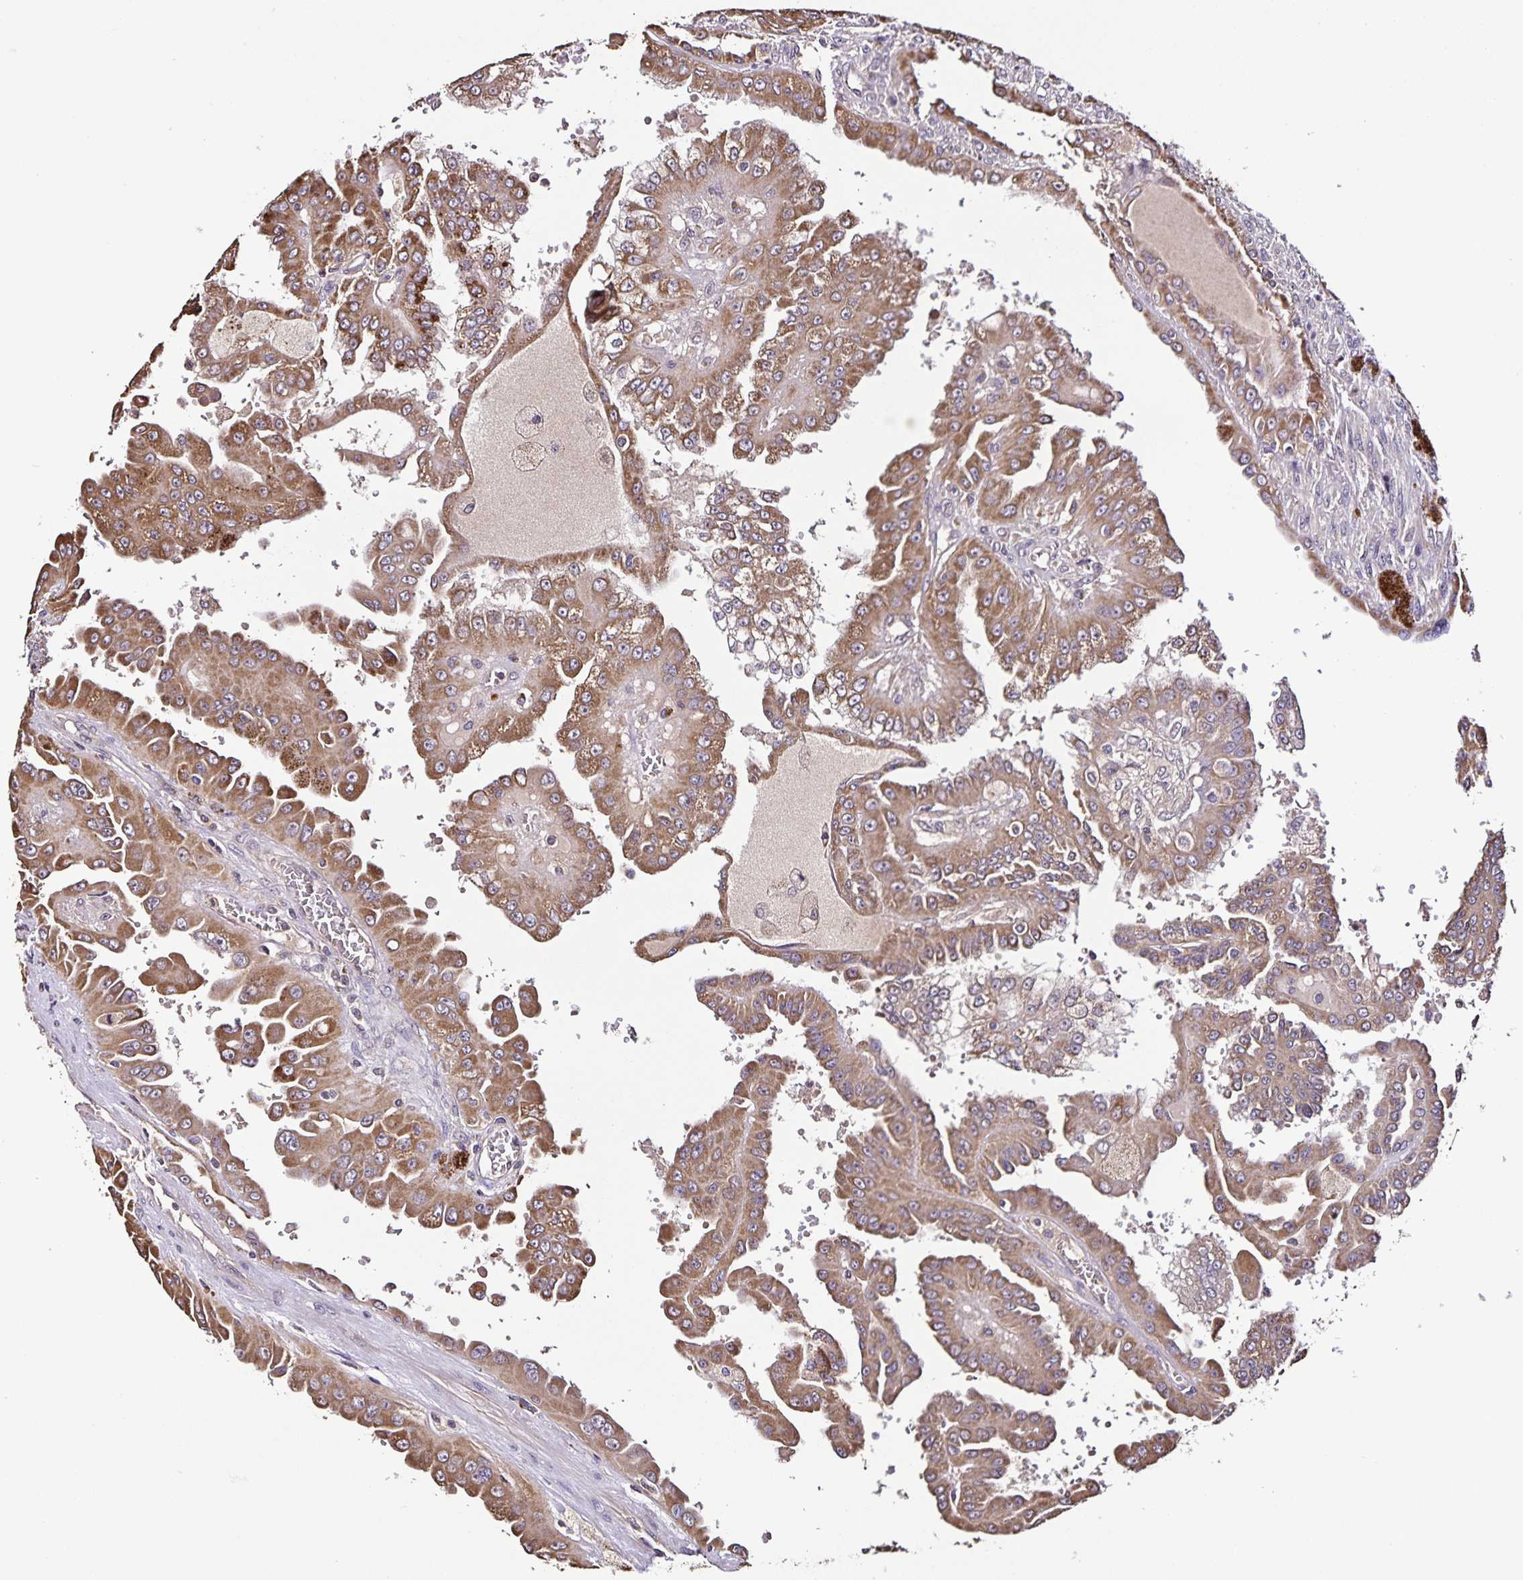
{"staining": {"intensity": "moderate", "quantity": ">75%", "location": "cytoplasmic/membranous"}, "tissue": "renal cancer", "cell_type": "Tumor cells", "image_type": "cancer", "snomed": [{"axis": "morphology", "description": "Adenocarcinoma, NOS"}, {"axis": "topography", "description": "Kidney"}], "caption": "The immunohistochemical stain shows moderate cytoplasmic/membranous expression in tumor cells of renal adenocarcinoma tissue.", "gene": "MAN1A1", "patient": {"sex": "male", "age": 58}}